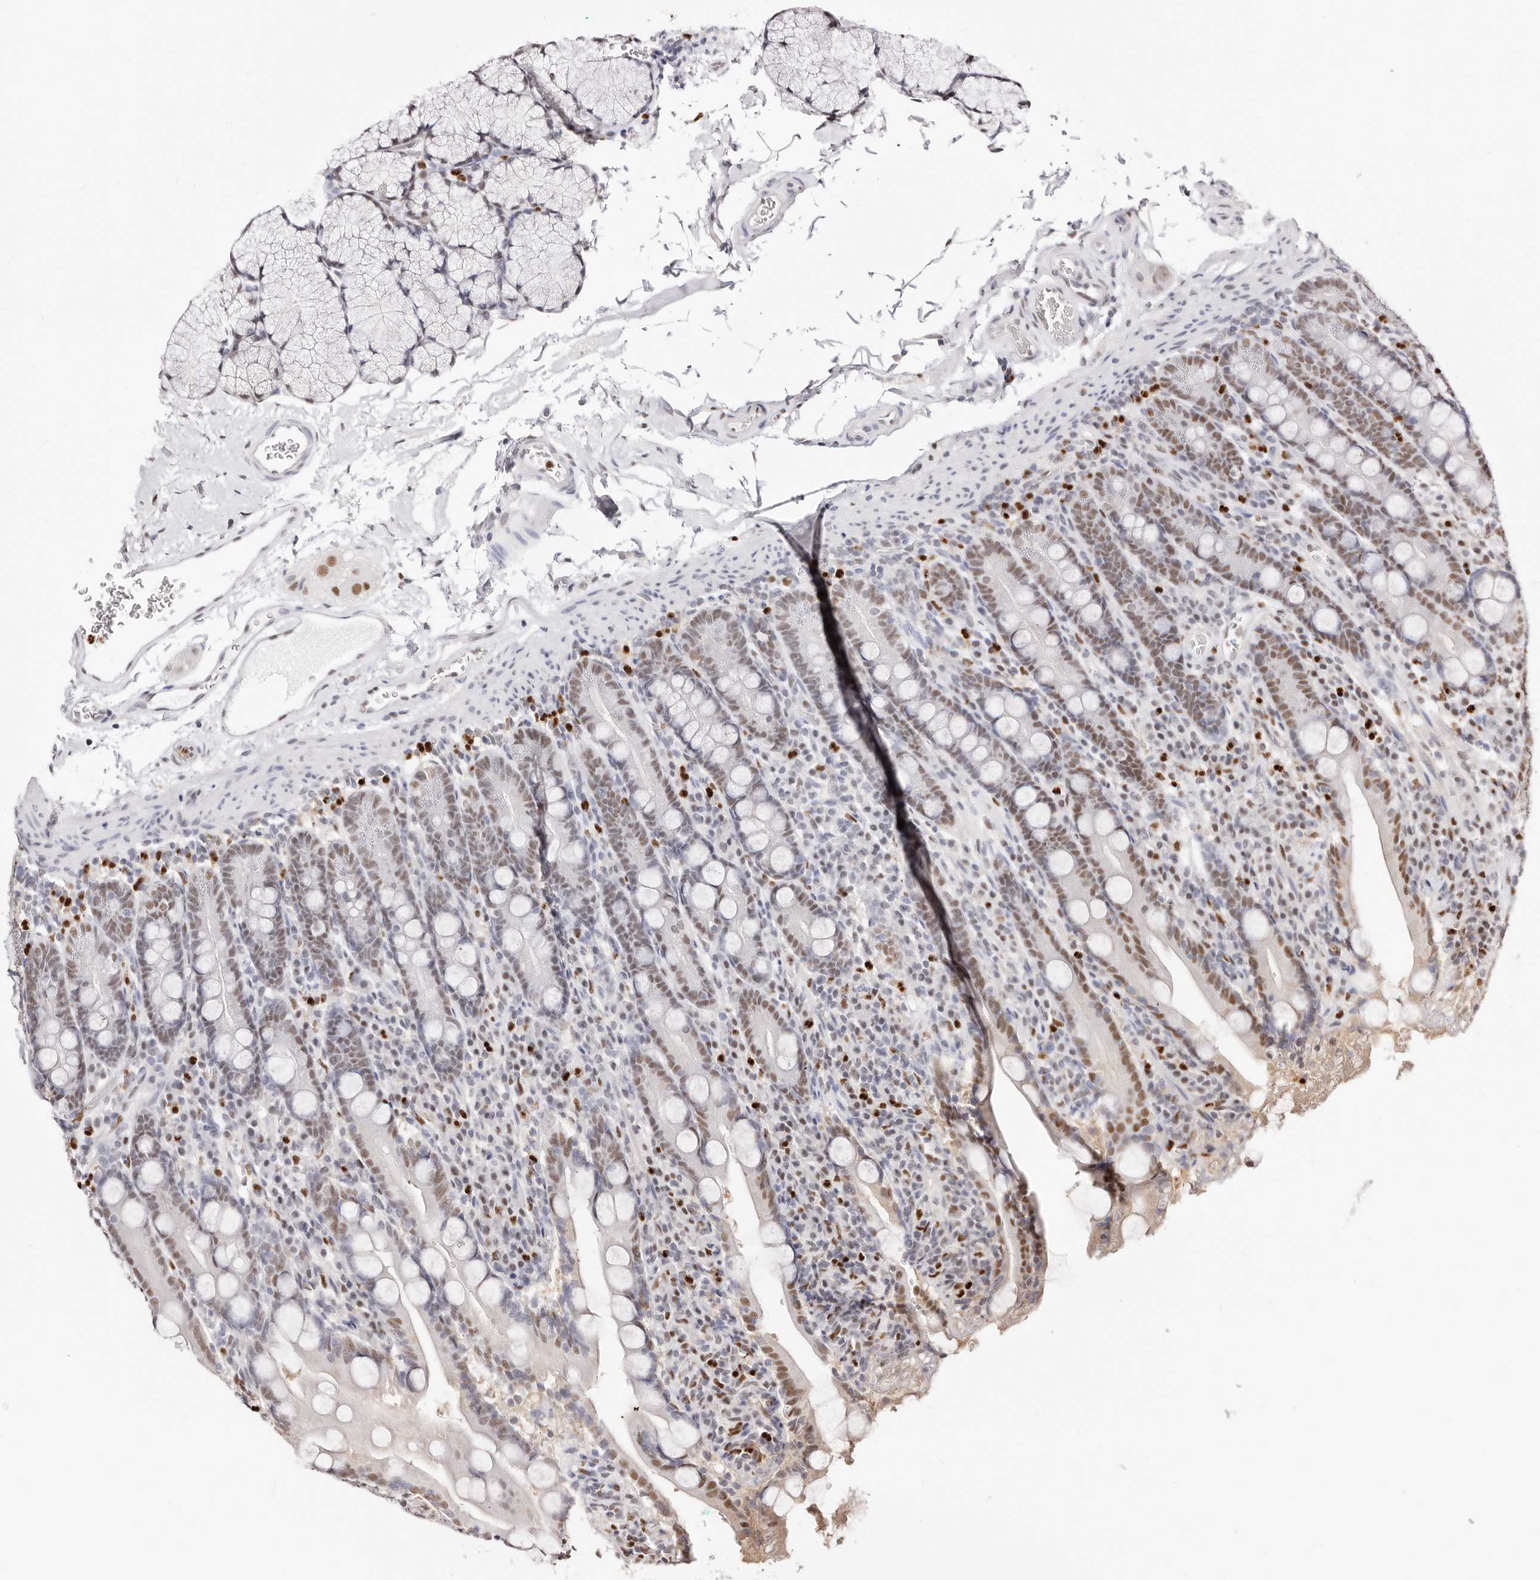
{"staining": {"intensity": "moderate", "quantity": ">75%", "location": "nuclear"}, "tissue": "duodenum", "cell_type": "Glandular cells", "image_type": "normal", "snomed": [{"axis": "morphology", "description": "Normal tissue, NOS"}, {"axis": "topography", "description": "Duodenum"}], "caption": "The immunohistochemical stain highlights moderate nuclear positivity in glandular cells of benign duodenum. Nuclei are stained in blue.", "gene": "TKT", "patient": {"sex": "male", "age": 35}}